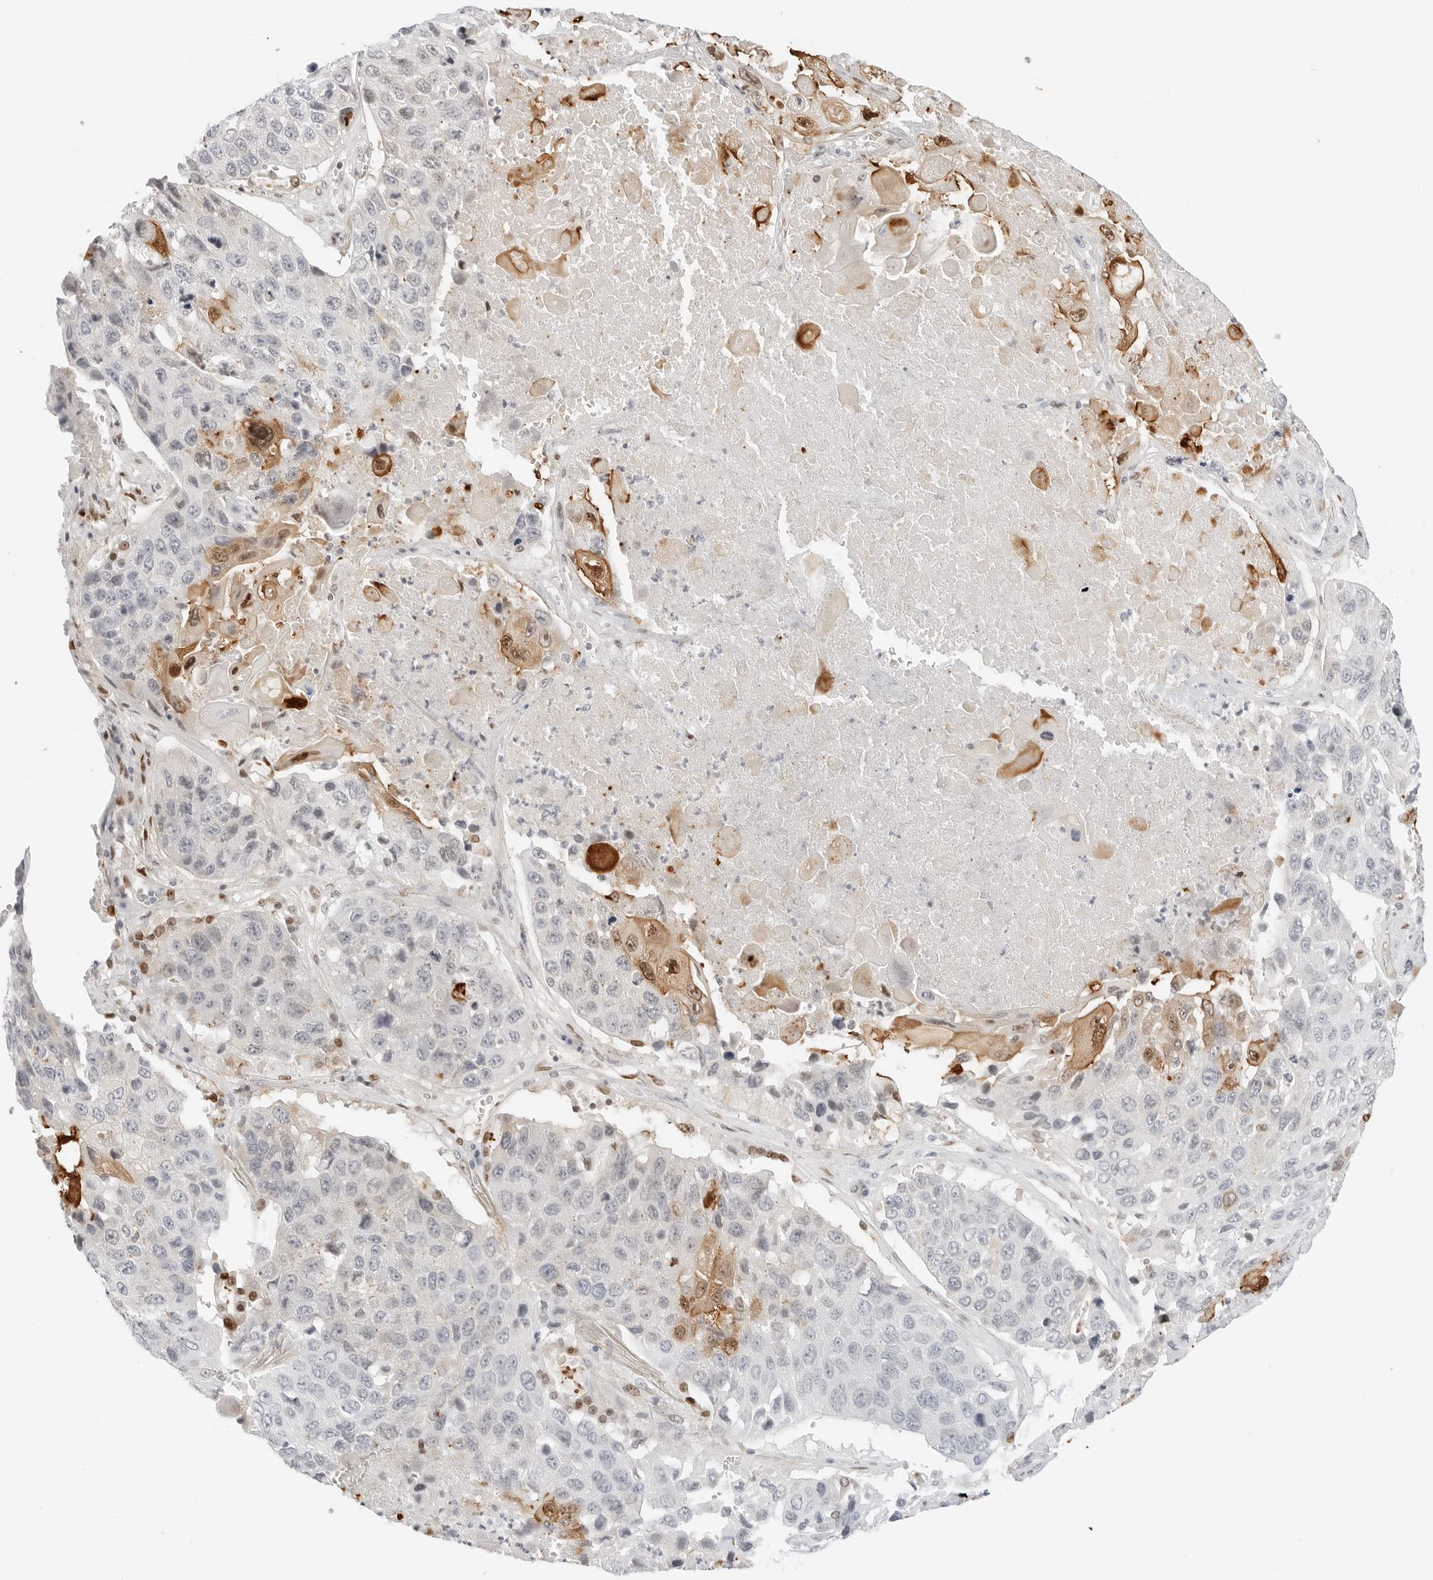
{"staining": {"intensity": "negative", "quantity": "none", "location": "none"}, "tissue": "lung cancer", "cell_type": "Tumor cells", "image_type": "cancer", "snomed": [{"axis": "morphology", "description": "Squamous cell carcinoma, NOS"}, {"axis": "topography", "description": "Lung"}], "caption": "Immunohistochemistry (IHC) micrograph of squamous cell carcinoma (lung) stained for a protein (brown), which exhibits no staining in tumor cells.", "gene": "SPIDR", "patient": {"sex": "male", "age": 61}}